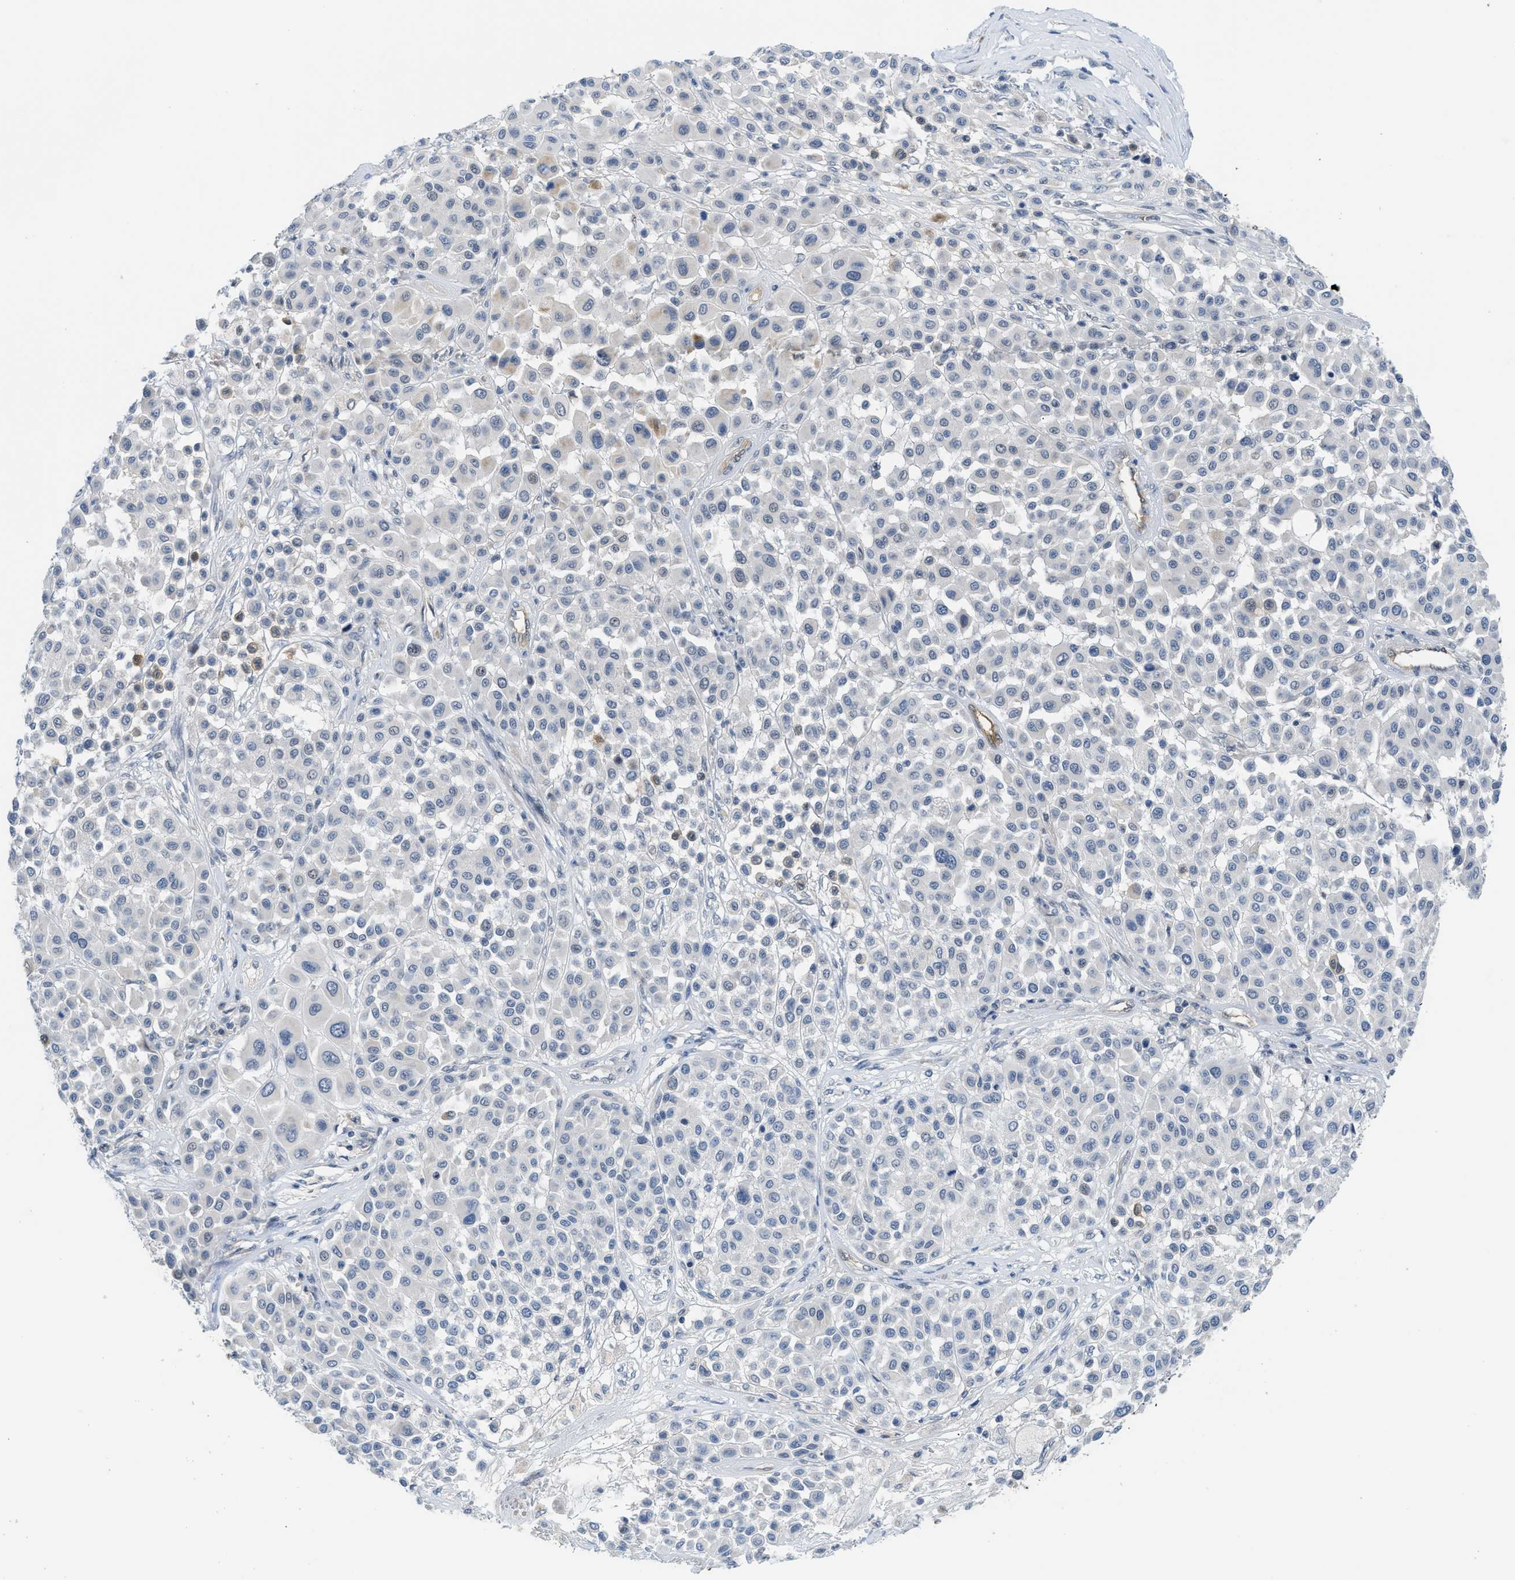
{"staining": {"intensity": "negative", "quantity": "none", "location": "none"}, "tissue": "melanoma", "cell_type": "Tumor cells", "image_type": "cancer", "snomed": [{"axis": "morphology", "description": "Malignant melanoma, Metastatic site"}, {"axis": "topography", "description": "Soft tissue"}], "caption": "Melanoma stained for a protein using immunohistochemistry (IHC) displays no expression tumor cells.", "gene": "PSAT1", "patient": {"sex": "male", "age": 41}}